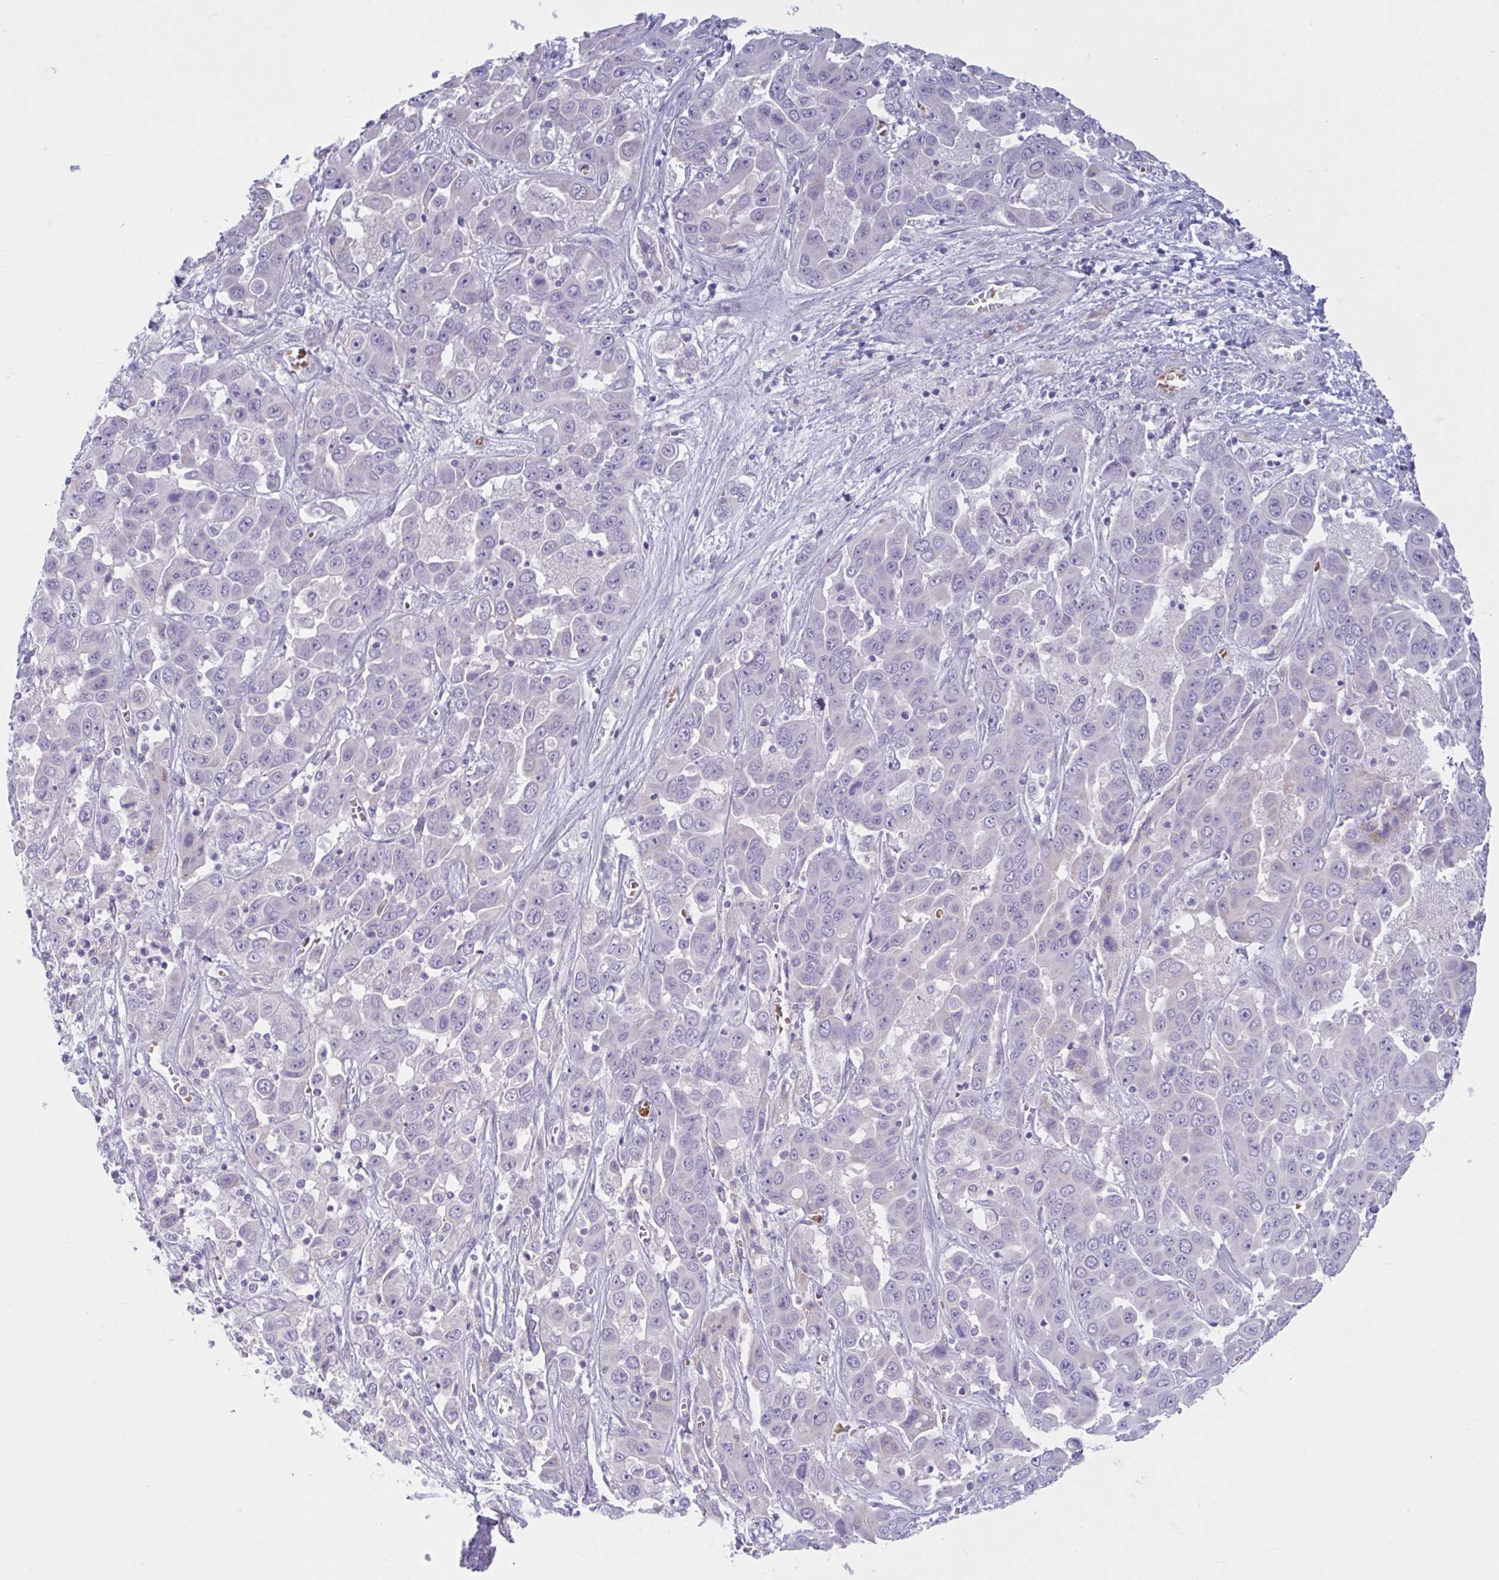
{"staining": {"intensity": "negative", "quantity": "none", "location": "none"}, "tissue": "liver cancer", "cell_type": "Tumor cells", "image_type": "cancer", "snomed": [{"axis": "morphology", "description": "Cholangiocarcinoma"}, {"axis": "topography", "description": "Liver"}], "caption": "High power microscopy photomicrograph of an immunohistochemistry (IHC) histopathology image of liver cancer (cholangiocarcinoma), revealing no significant expression in tumor cells.", "gene": "VWC2", "patient": {"sex": "female", "age": 52}}